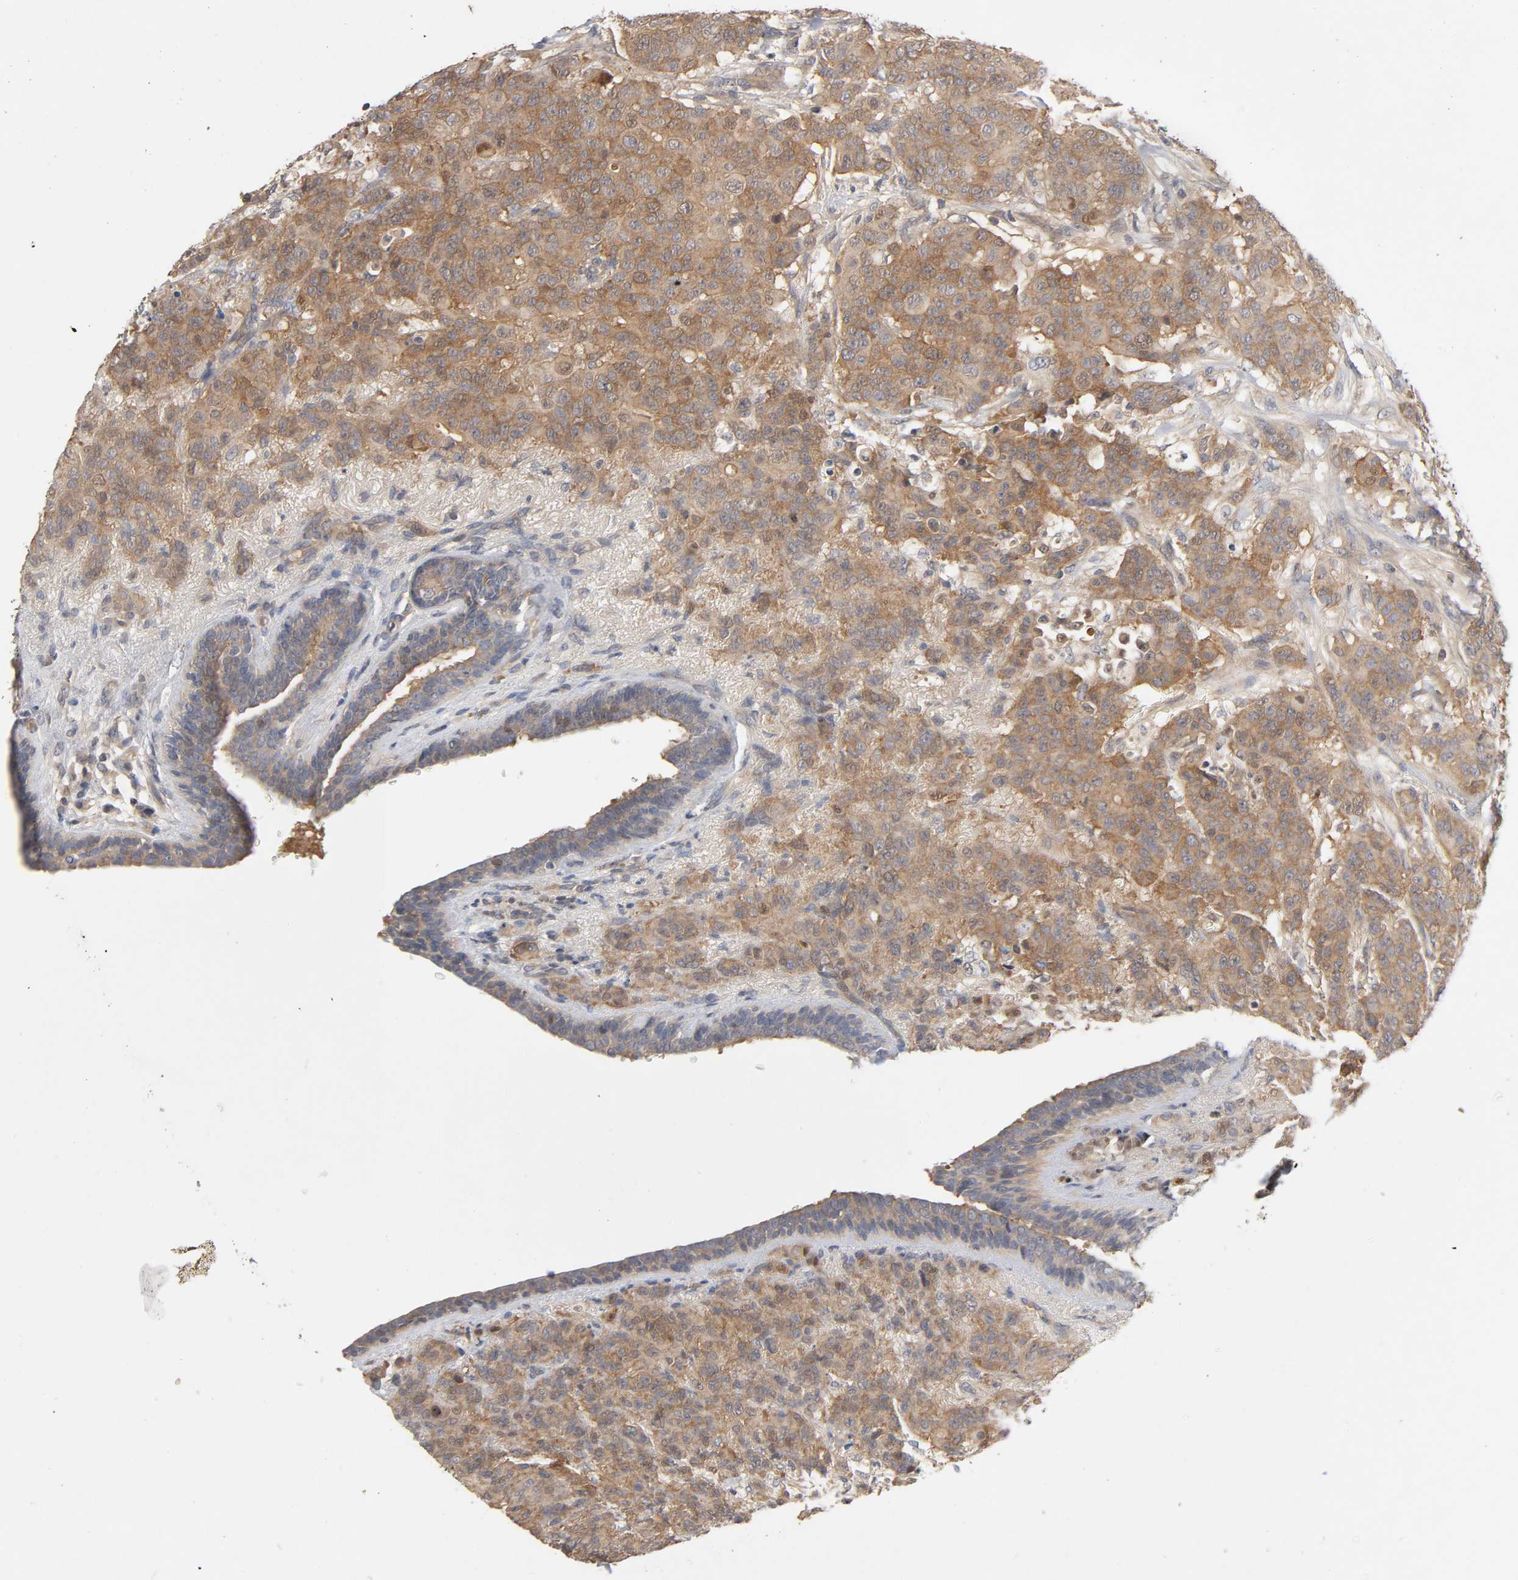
{"staining": {"intensity": "moderate", "quantity": ">75%", "location": "cytoplasmic/membranous"}, "tissue": "breast cancer", "cell_type": "Tumor cells", "image_type": "cancer", "snomed": [{"axis": "morphology", "description": "Duct carcinoma"}, {"axis": "topography", "description": "Breast"}], "caption": "Moderate cytoplasmic/membranous protein positivity is present in about >75% of tumor cells in breast cancer.", "gene": "CPB2", "patient": {"sex": "female", "age": 40}}